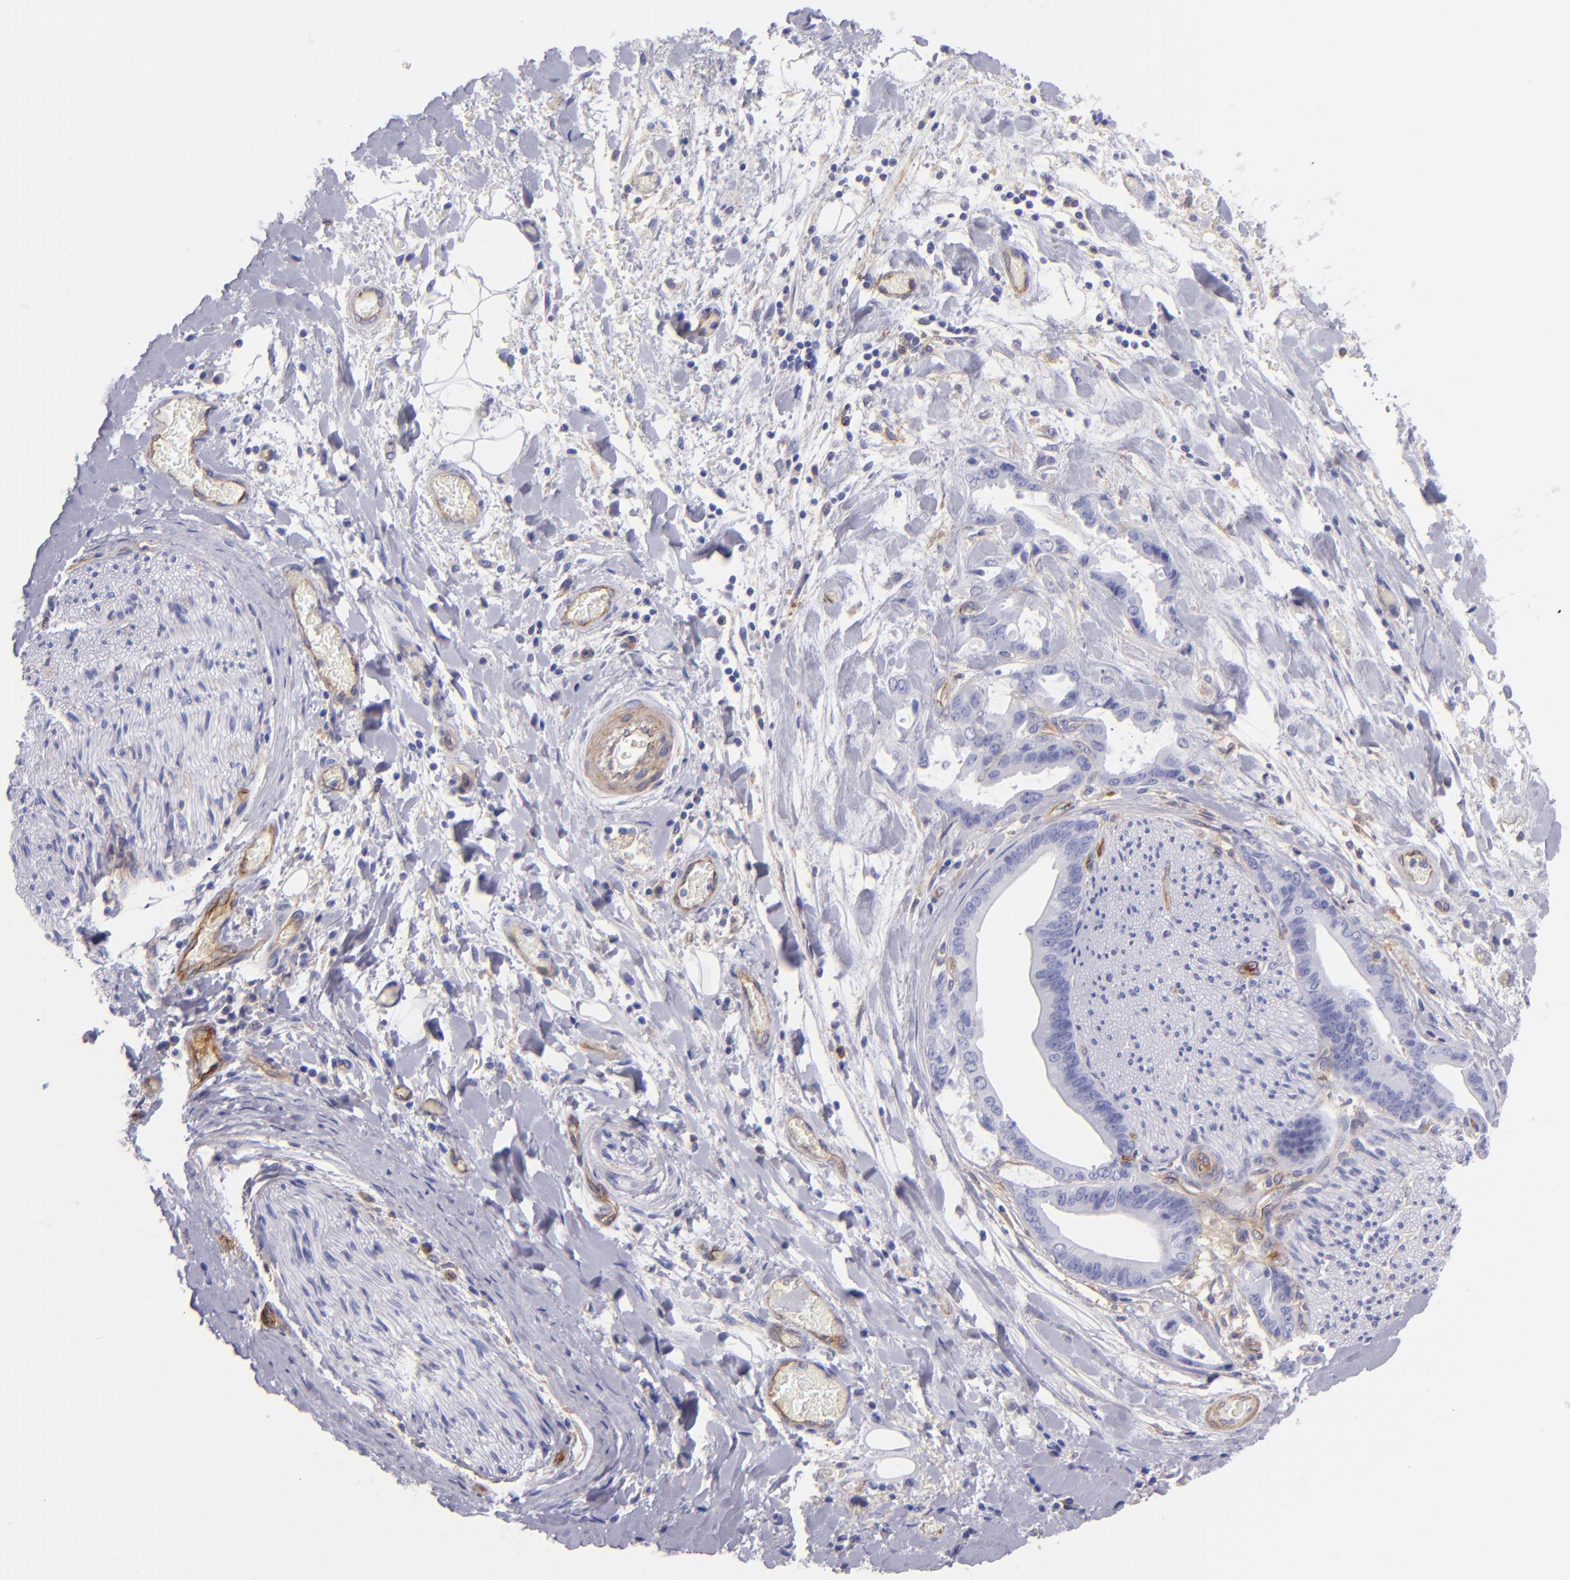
{"staining": {"intensity": "negative", "quantity": "none", "location": "none"}, "tissue": "liver cancer", "cell_type": "Tumor cells", "image_type": "cancer", "snomed": [{"axis": "morphology", "description": "Cholangiocarcinoma"}, {"axis": "topography", "description": "Liver"}], "caption": "Tumor cells are negative for protein expression in human liver cancer.", "gene": "ENTPD1", "patient": {"sex": "male", "age": 58}}